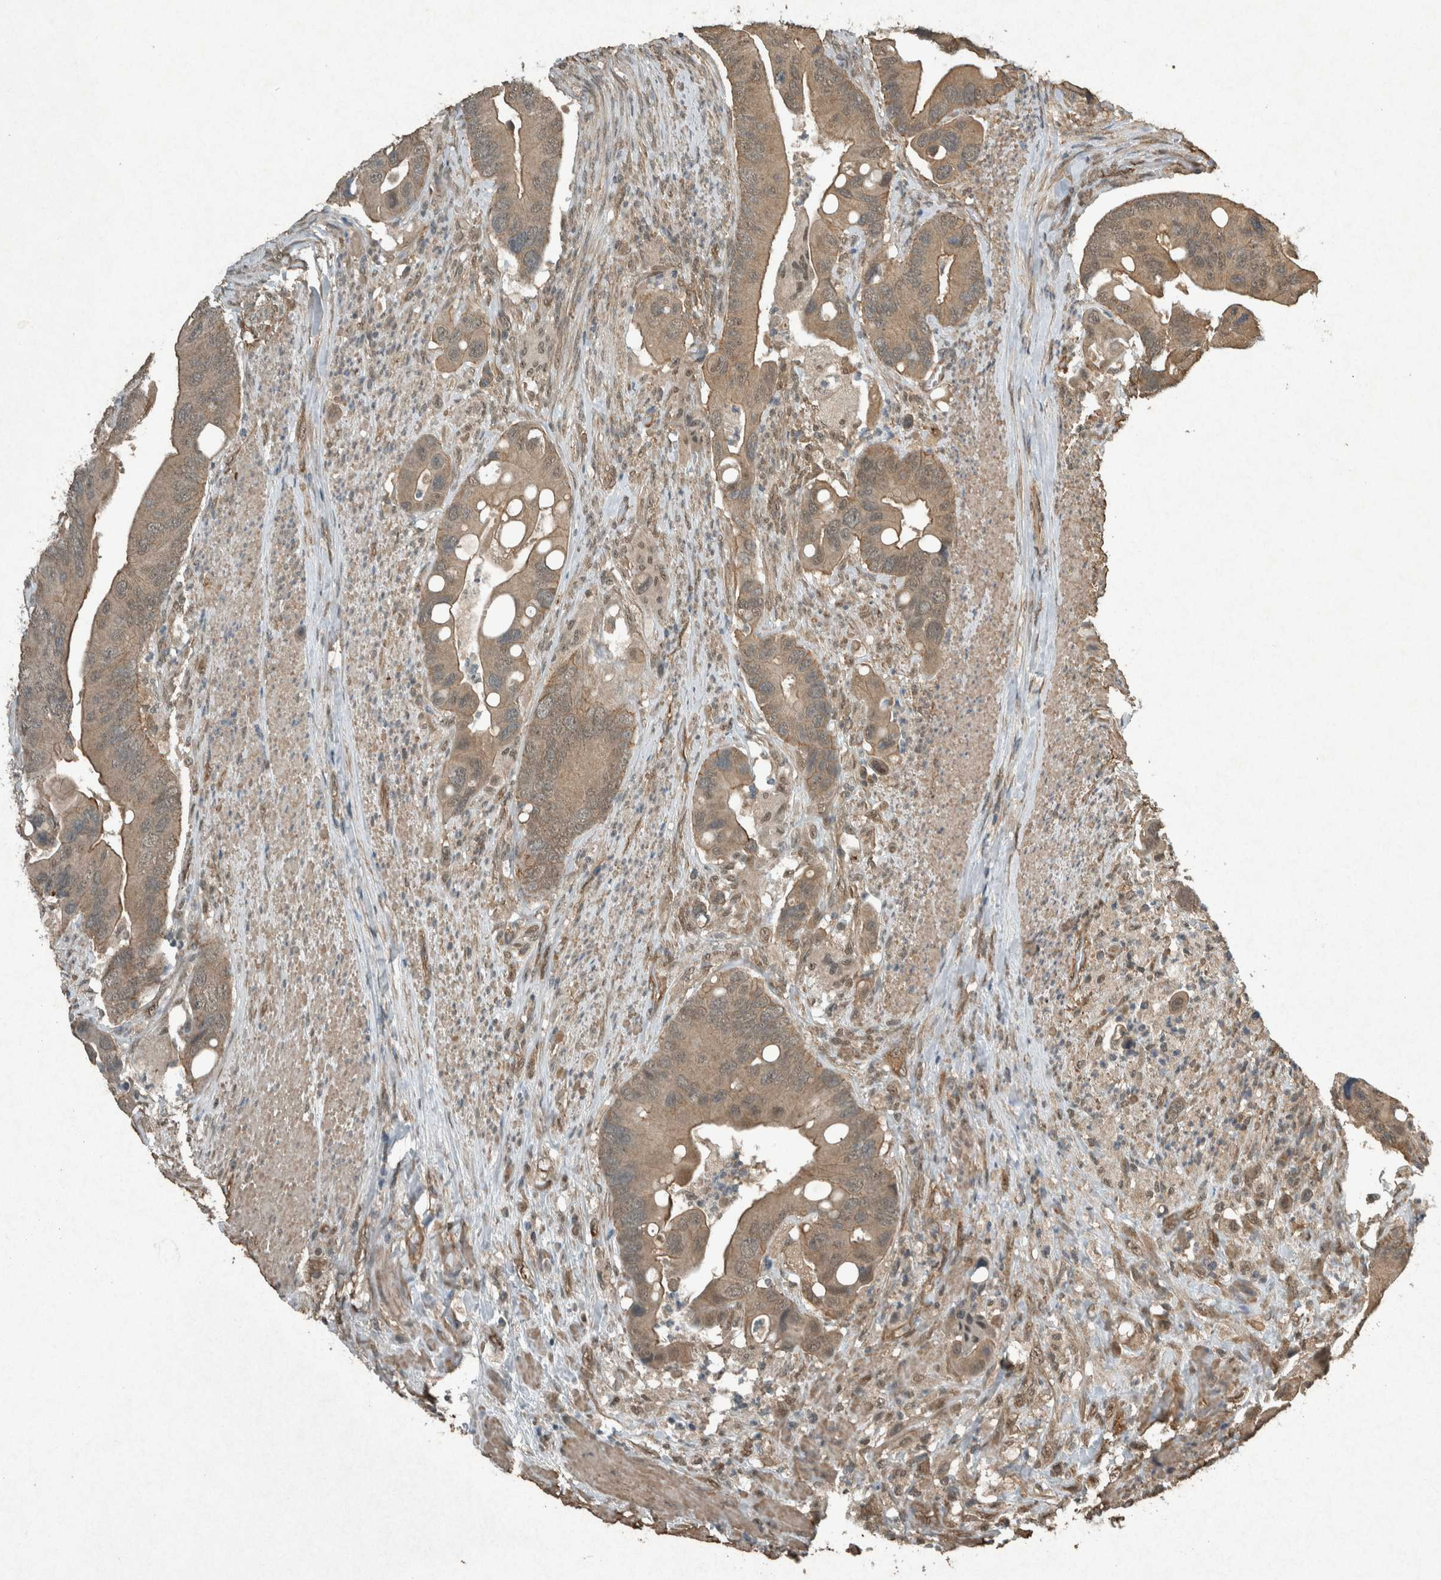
{"staining": {"intensity": "moderate", "quantity": ">75%", "location": "cytoplasmic/membranous"}, "tissue": "colorectal cancer", "cell_type": "Tumor cells", "image_type": "cancer", "snomed": [{"axis": "morphology", "description": "Adenocarcinoma, NOS"}, {"axis": "topography", "description": "Rectum"}], "caption": "Human colorectal cancer stained with a brown dye demonstrates moderate cytoplasmic/membranous positive expression in about >75% of tumor cells.", "gene": "ARHGEF12", "patient": {"sex": "female", "age": 57}}